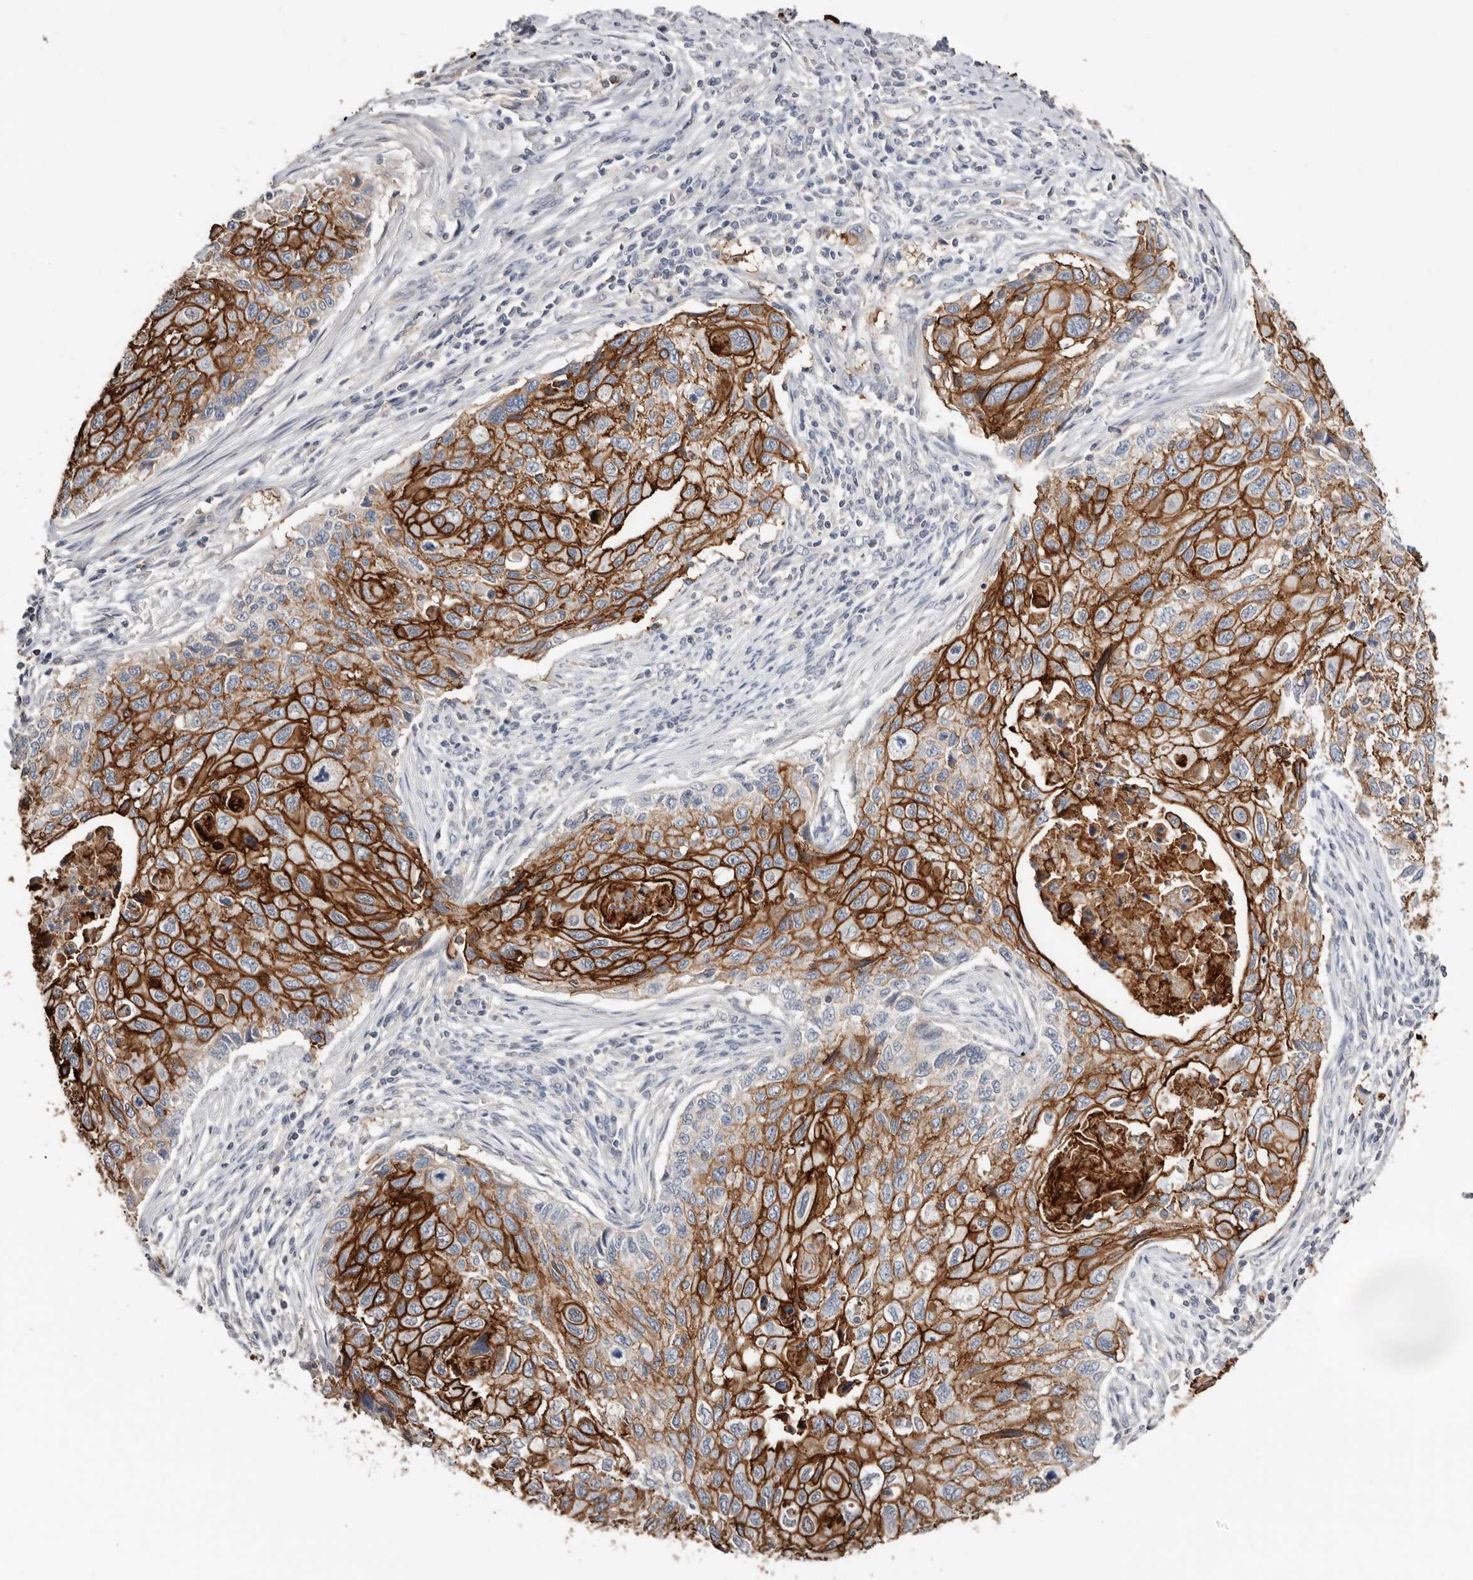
{"staining": {"intensity": "strong", "quantity": "25%-75%", "location": "cytoplasmic/membranous"}, "tissue": "cervical cancer", "cell_type": "Tumor cells", "image_type": "cancer", "snomed": [{"axis": "morphology", "description": "Squamous cell carcinoma, NOS"}, {"axis": "topography", "description": "Cervix"}], "caption": "IHC staining of cervical cancer, which exhibits high levels of strong cytoplasmic/membranous positivity in approximately 25%-75% of tumor cells indicating strong cytoplasmic/membranous protein staining. The staining was performed using DAB (3,3'-diaminobenzidine) (brown) for protein detection and nuclei were counterstained in hematoxylin (blue).", "gene": "S100A14", "patient": {"sex": "female", "age": 70}}